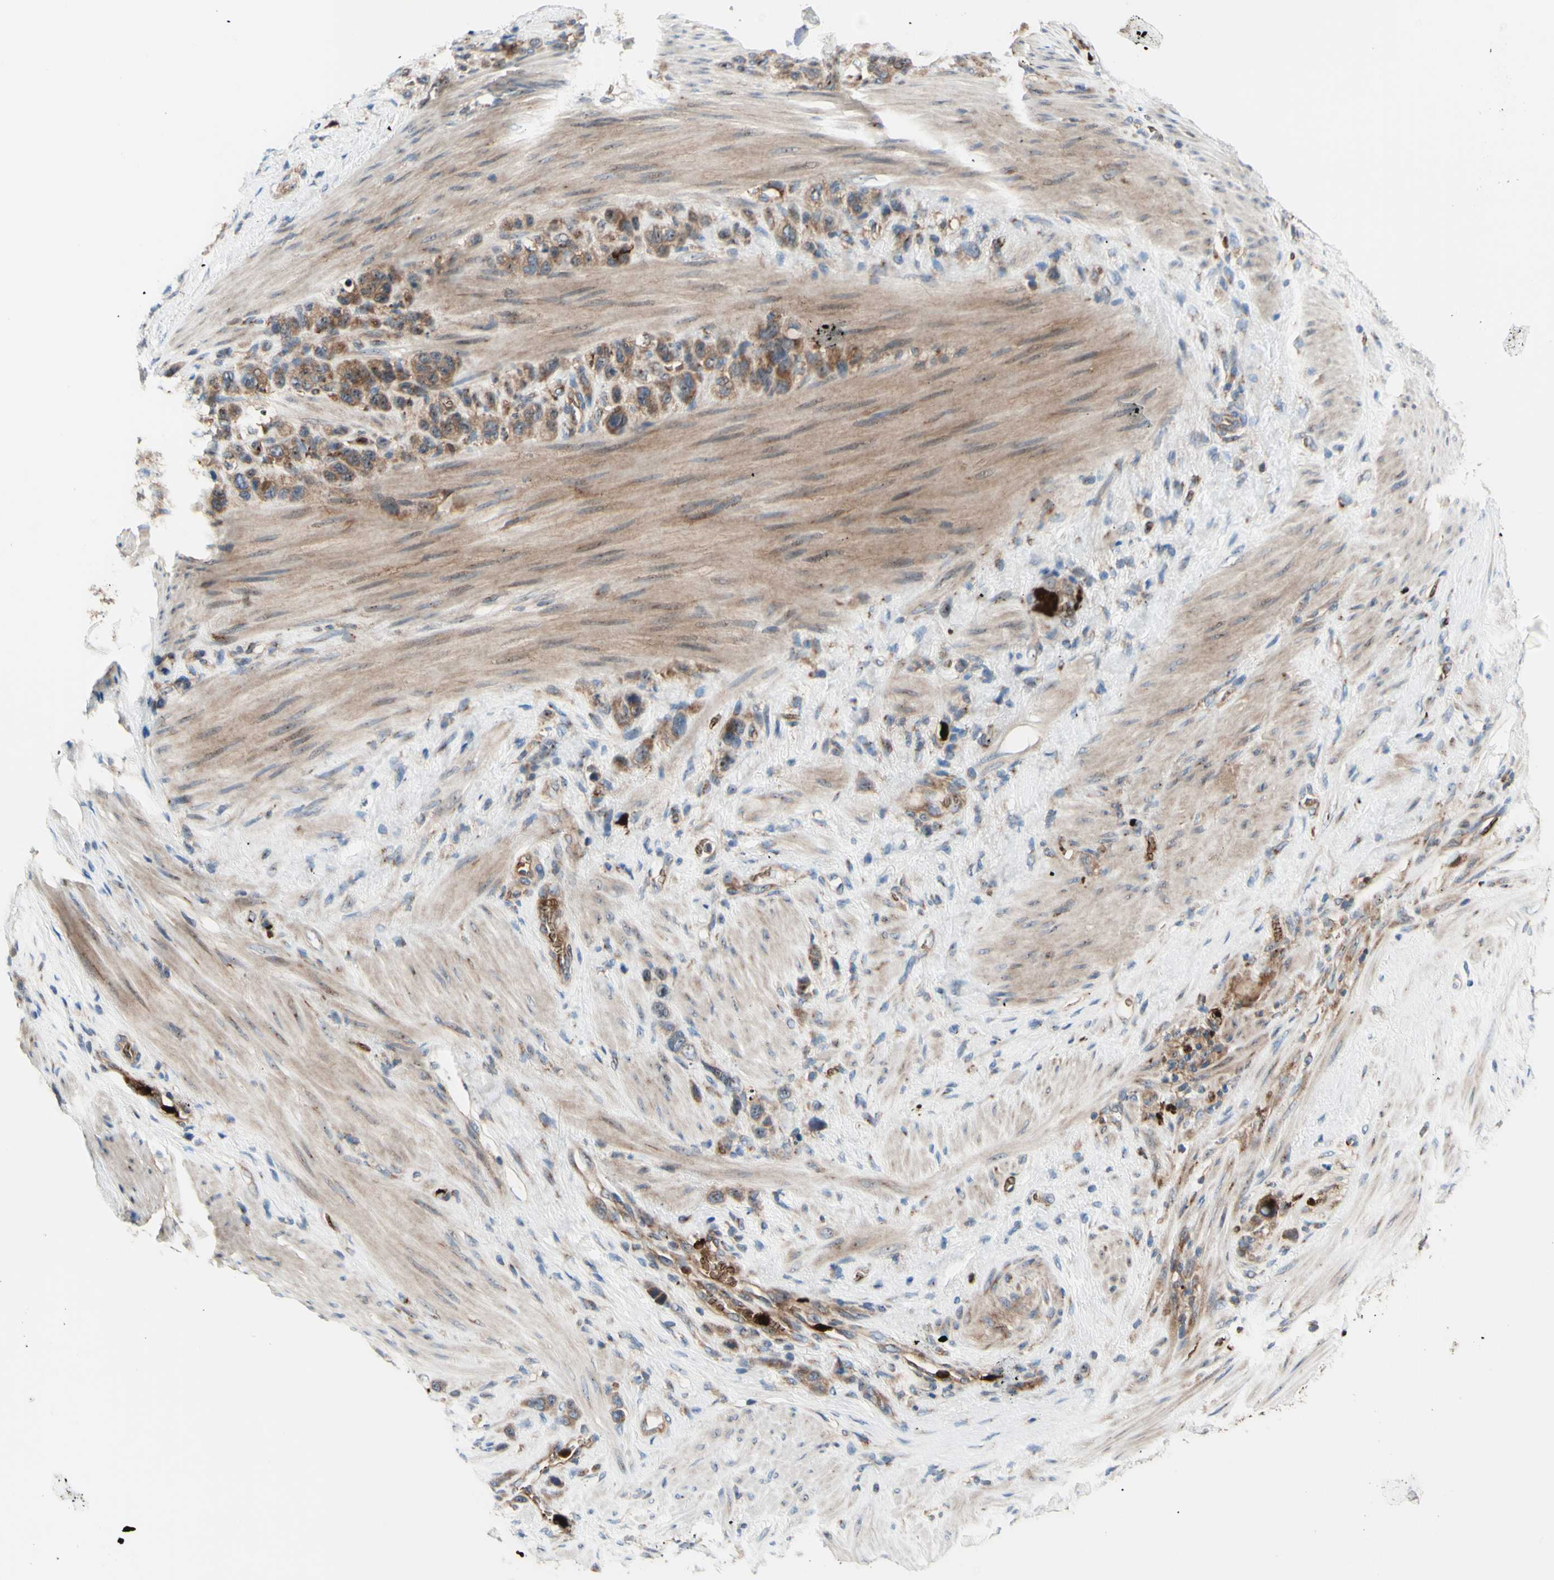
{"staining": {"intensity": "moderate", "quantity": ">75%", "location": "cytoplasmic/membranous"}, "tissue": "stomach cancer", "cell_type": "Tumor cells", "image_type": "cancer", "snomed": [{"axis": "morphology", "description": "Adenocarcinoma, NOS"}, {"axis": "morphology", "description": "Adenocarcinoma, High grade"}, {"axis": "topography", "description": "Stomach, upper"}, {"axis": "topography", "description": "Stomach, lower"}], "caption": "This micrograph demonstrates immunohistochemistry (IHC) staining of stomach adenocarcinoma, with medium moderate cytoplasmic/membranous expression in about >75% of tumor cells.", "gene": "USP9X", "patient": {"sex": "female", "age": 65}}